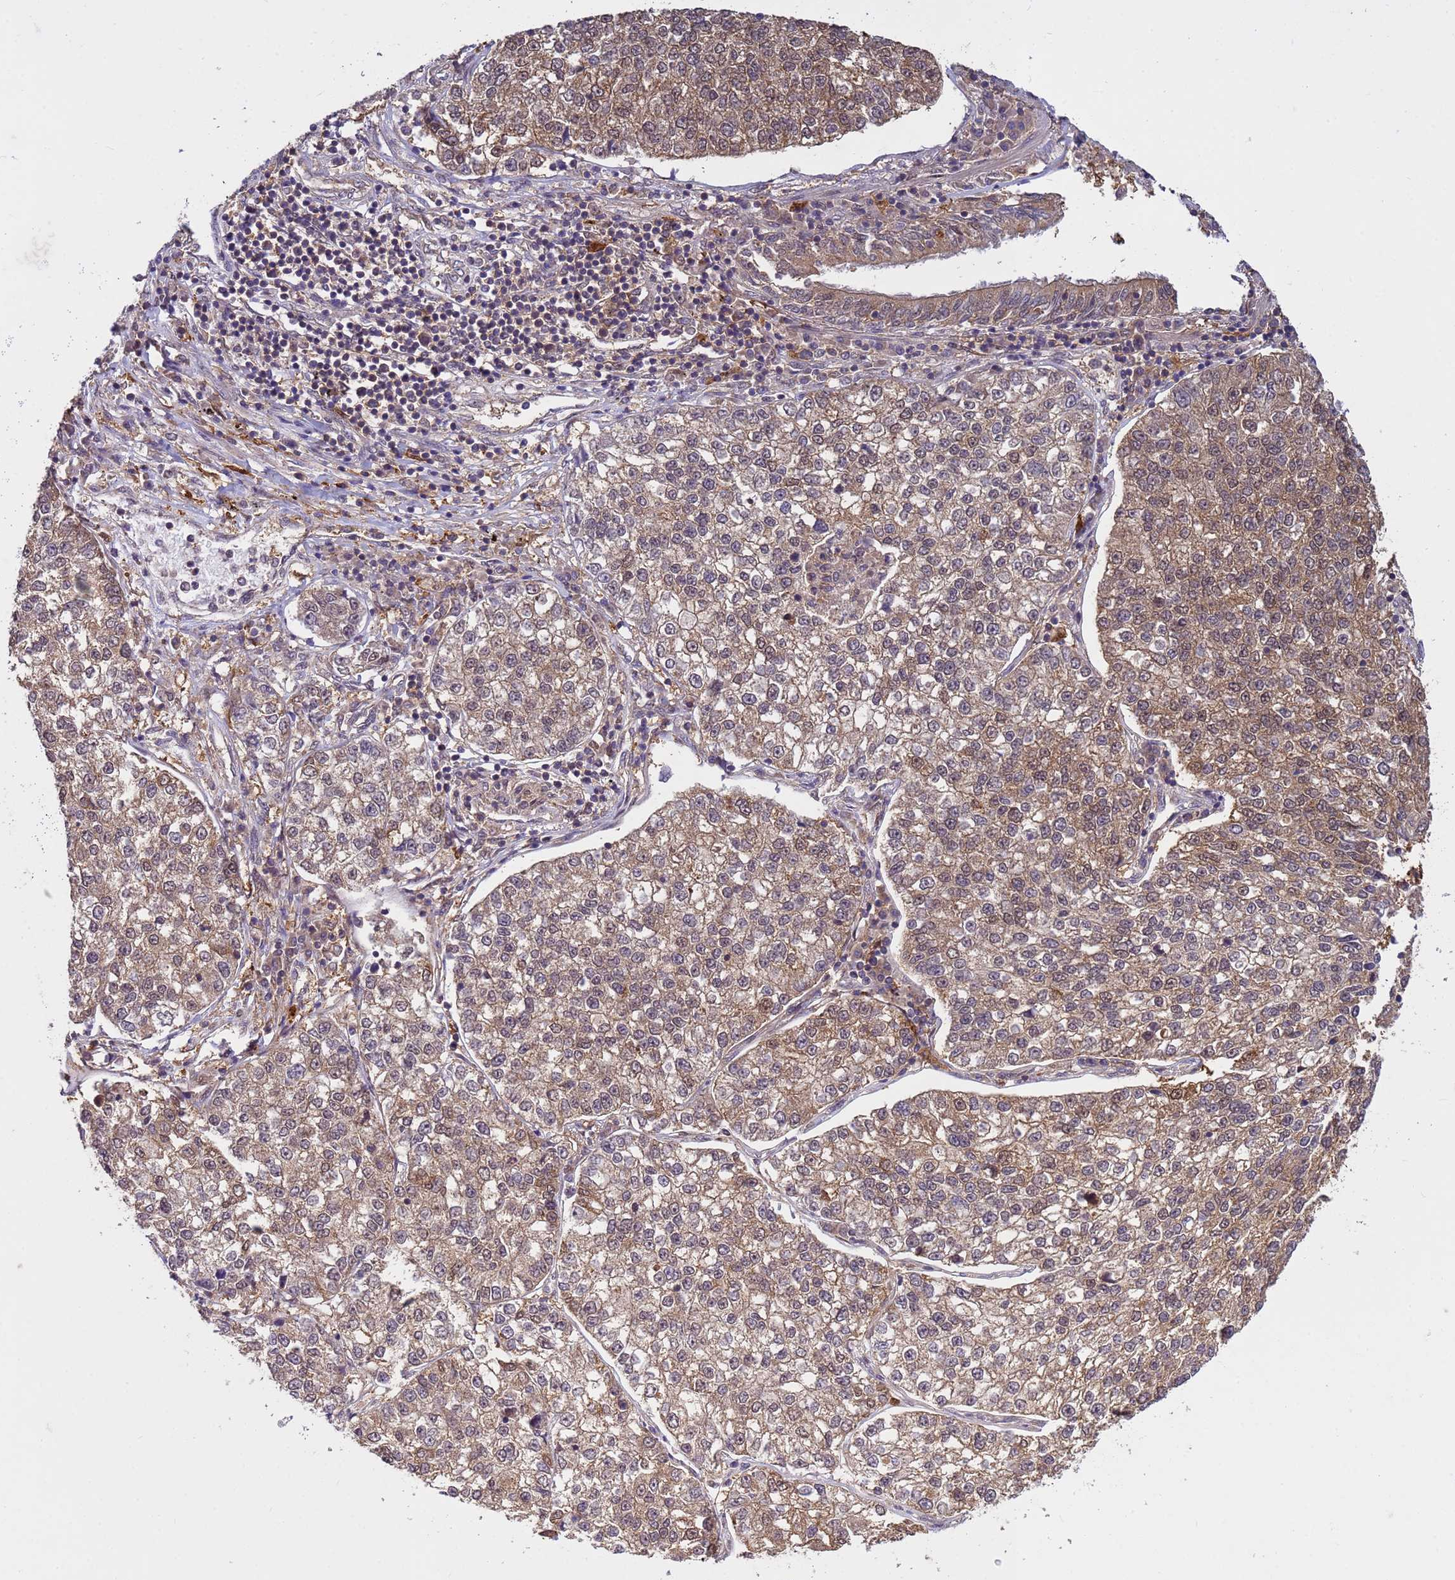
{"staining": {"intensity": "moderate", "quantity": "25%-75%", "location": "cytoplasmic/membranous,nuclear"}, "tissue": "lung cancer", "cell_type": "Tumor cells", "image_type": "cancer", "snomed": [{"axis": "morphology", "description": "Adenocarcinoma, NOS"}, {"axis": "topography", "description": "Lung"}], "caption": "Immunohistochemical staining of human lung cancer exhibits medium levels of moderate cytoplasmic/membranous and nuclear staining in approximately 25%-75% of tumor cells.", "gene": "NPEPPS", "patient": {"sex": "male", "age": 49}}